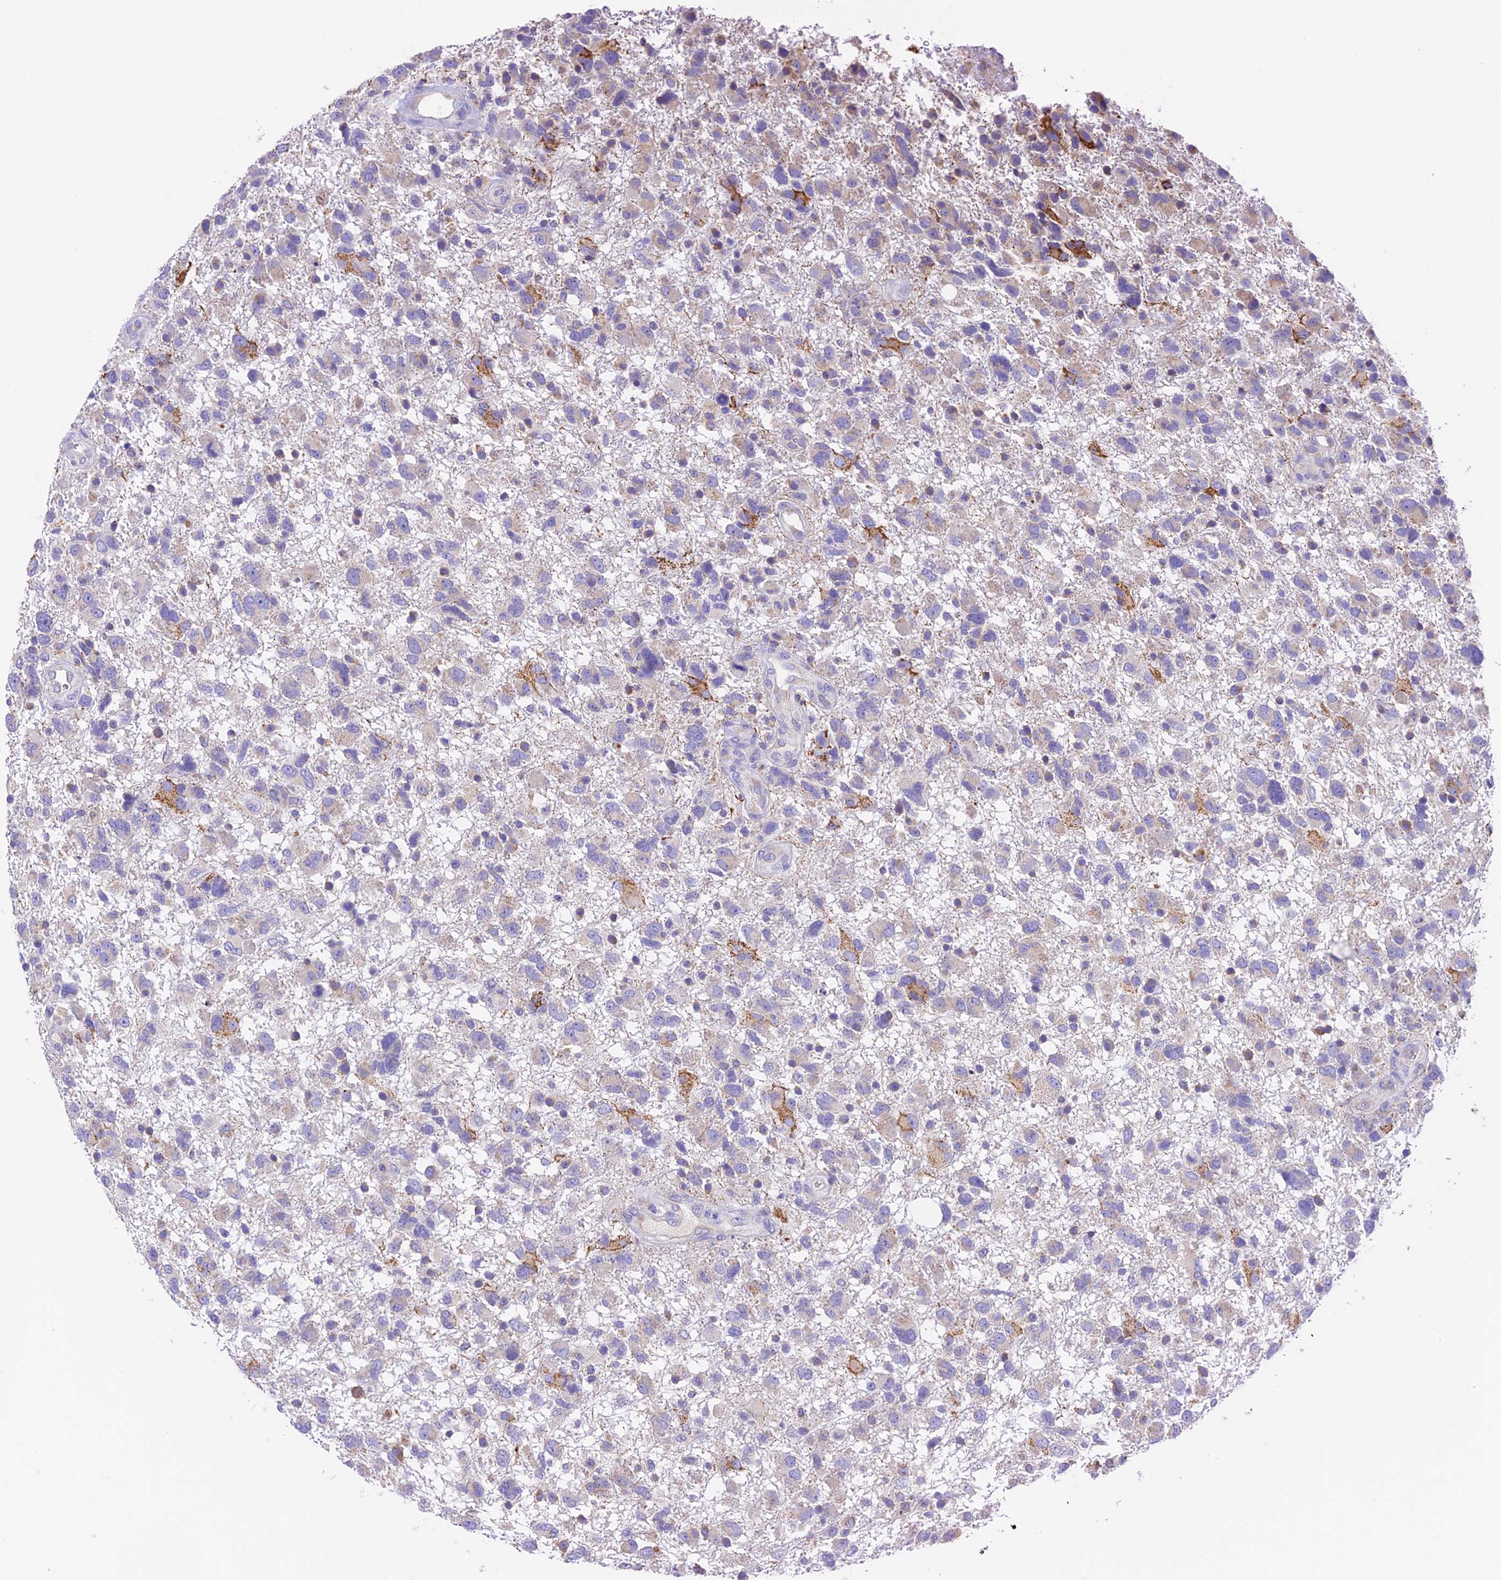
{"staining": {"intensity": "moderate", "quantity": "<25%", "location": "cytoplasmic/membranous"}, "tissue": "glioma", "cell_type": "Tumor cells", "image_type": "cancer", "snomed": [{"axis": "morphology", "description": "Glioma, malignant, High grade"}, {"axis": "topography", "description": "Brain"}], "caption": "Glioma stained with a protein marker exhibits moderate staining in tumor cells.", "gene": "VKORC1", "patient": {"sex": "male", "age": 61}}